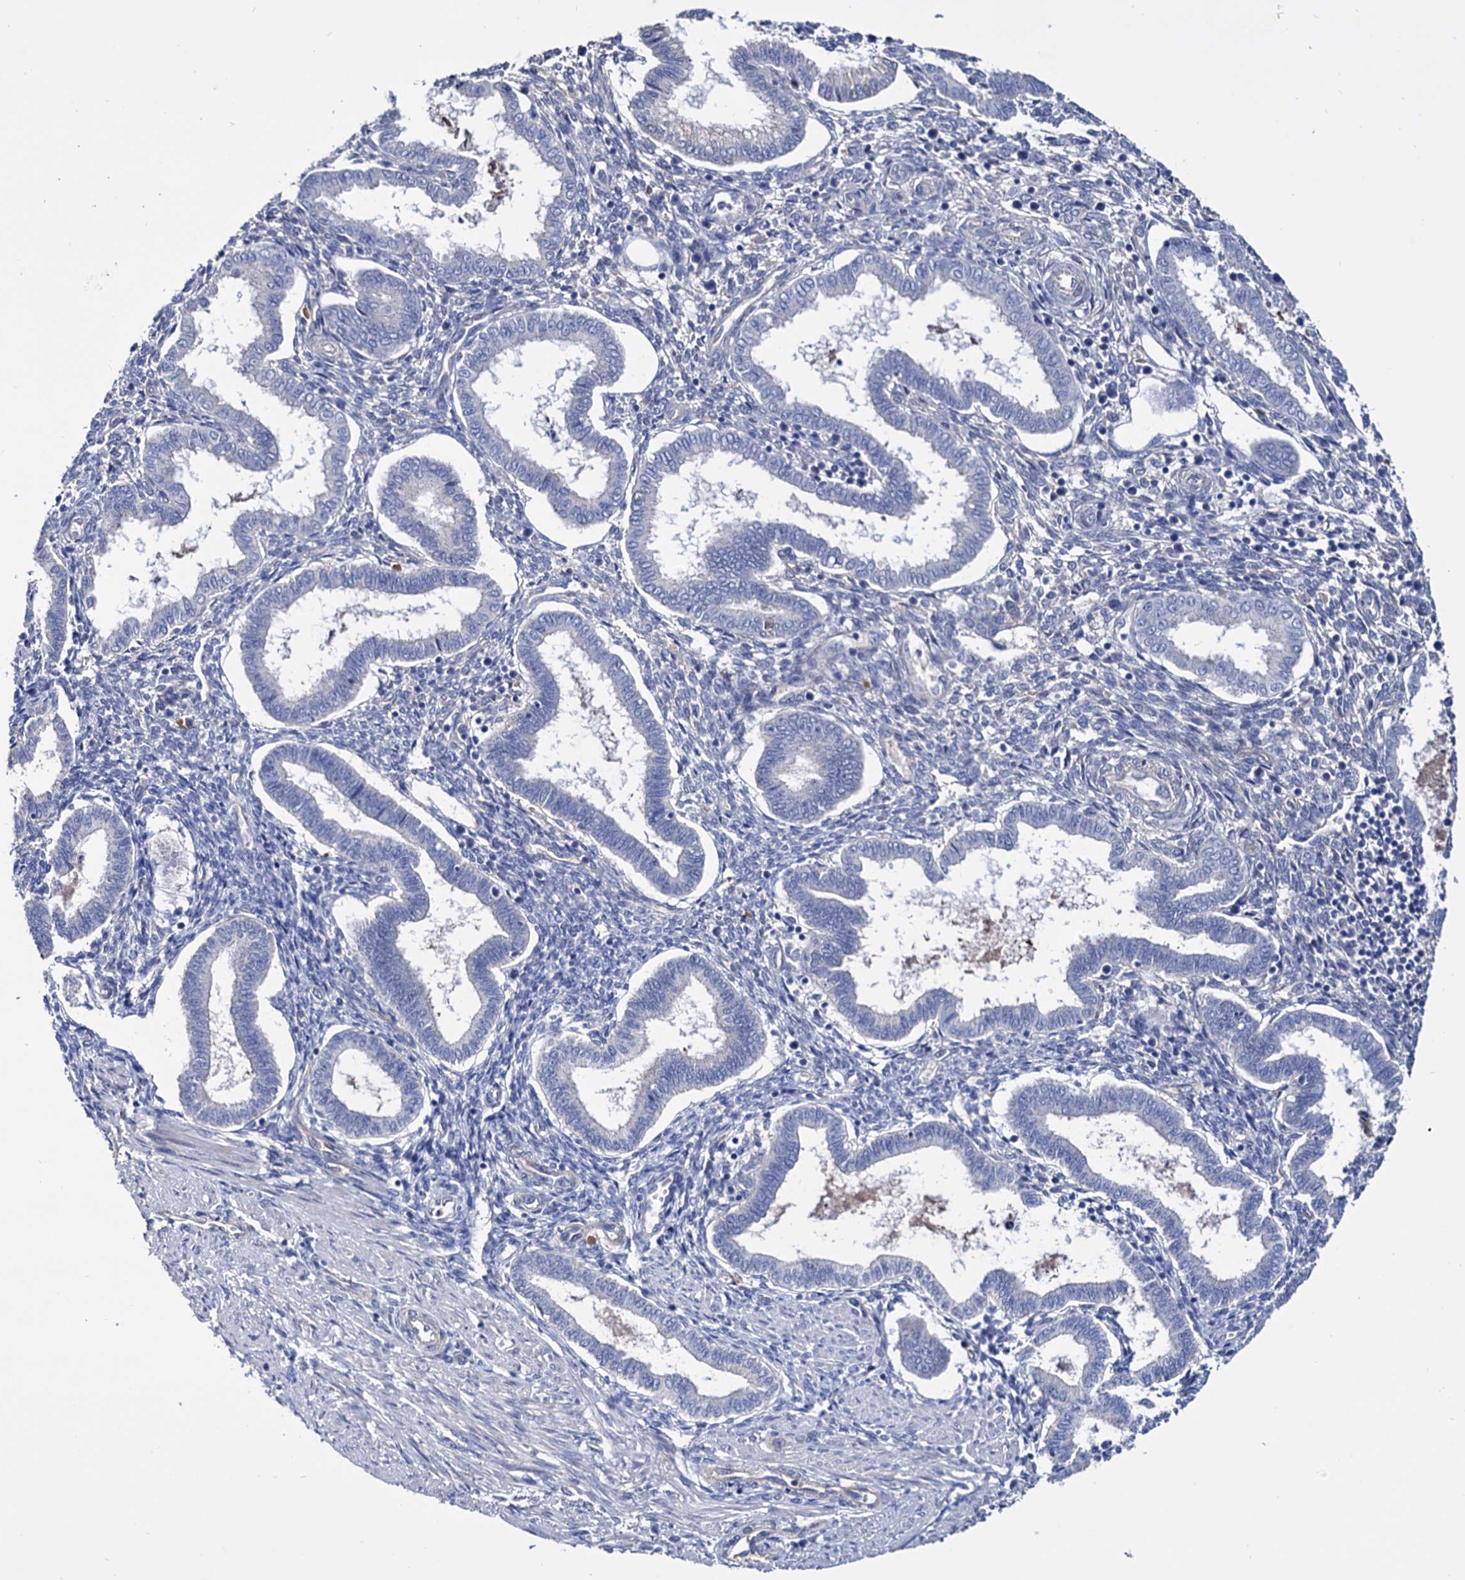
{"staining": {"intensity": "negative", "quantity": "none", "location": "none"}, "tissue": "endometrium", "cell_type": "Cells in endometrial stroma", "image_type": "normal", "snomed": [{"axis": "morphology", "description": "Normal tissue, NOS"}, {"axis": "topography", "description": "Endometrium"}], "caption": "DAB immunohistochemical staining of benign human endometrium exhibits no significant positivity in cells in endometrial stroma.", "gene": "NPAS4", "patient": {"sex": "female", "age": 24}}